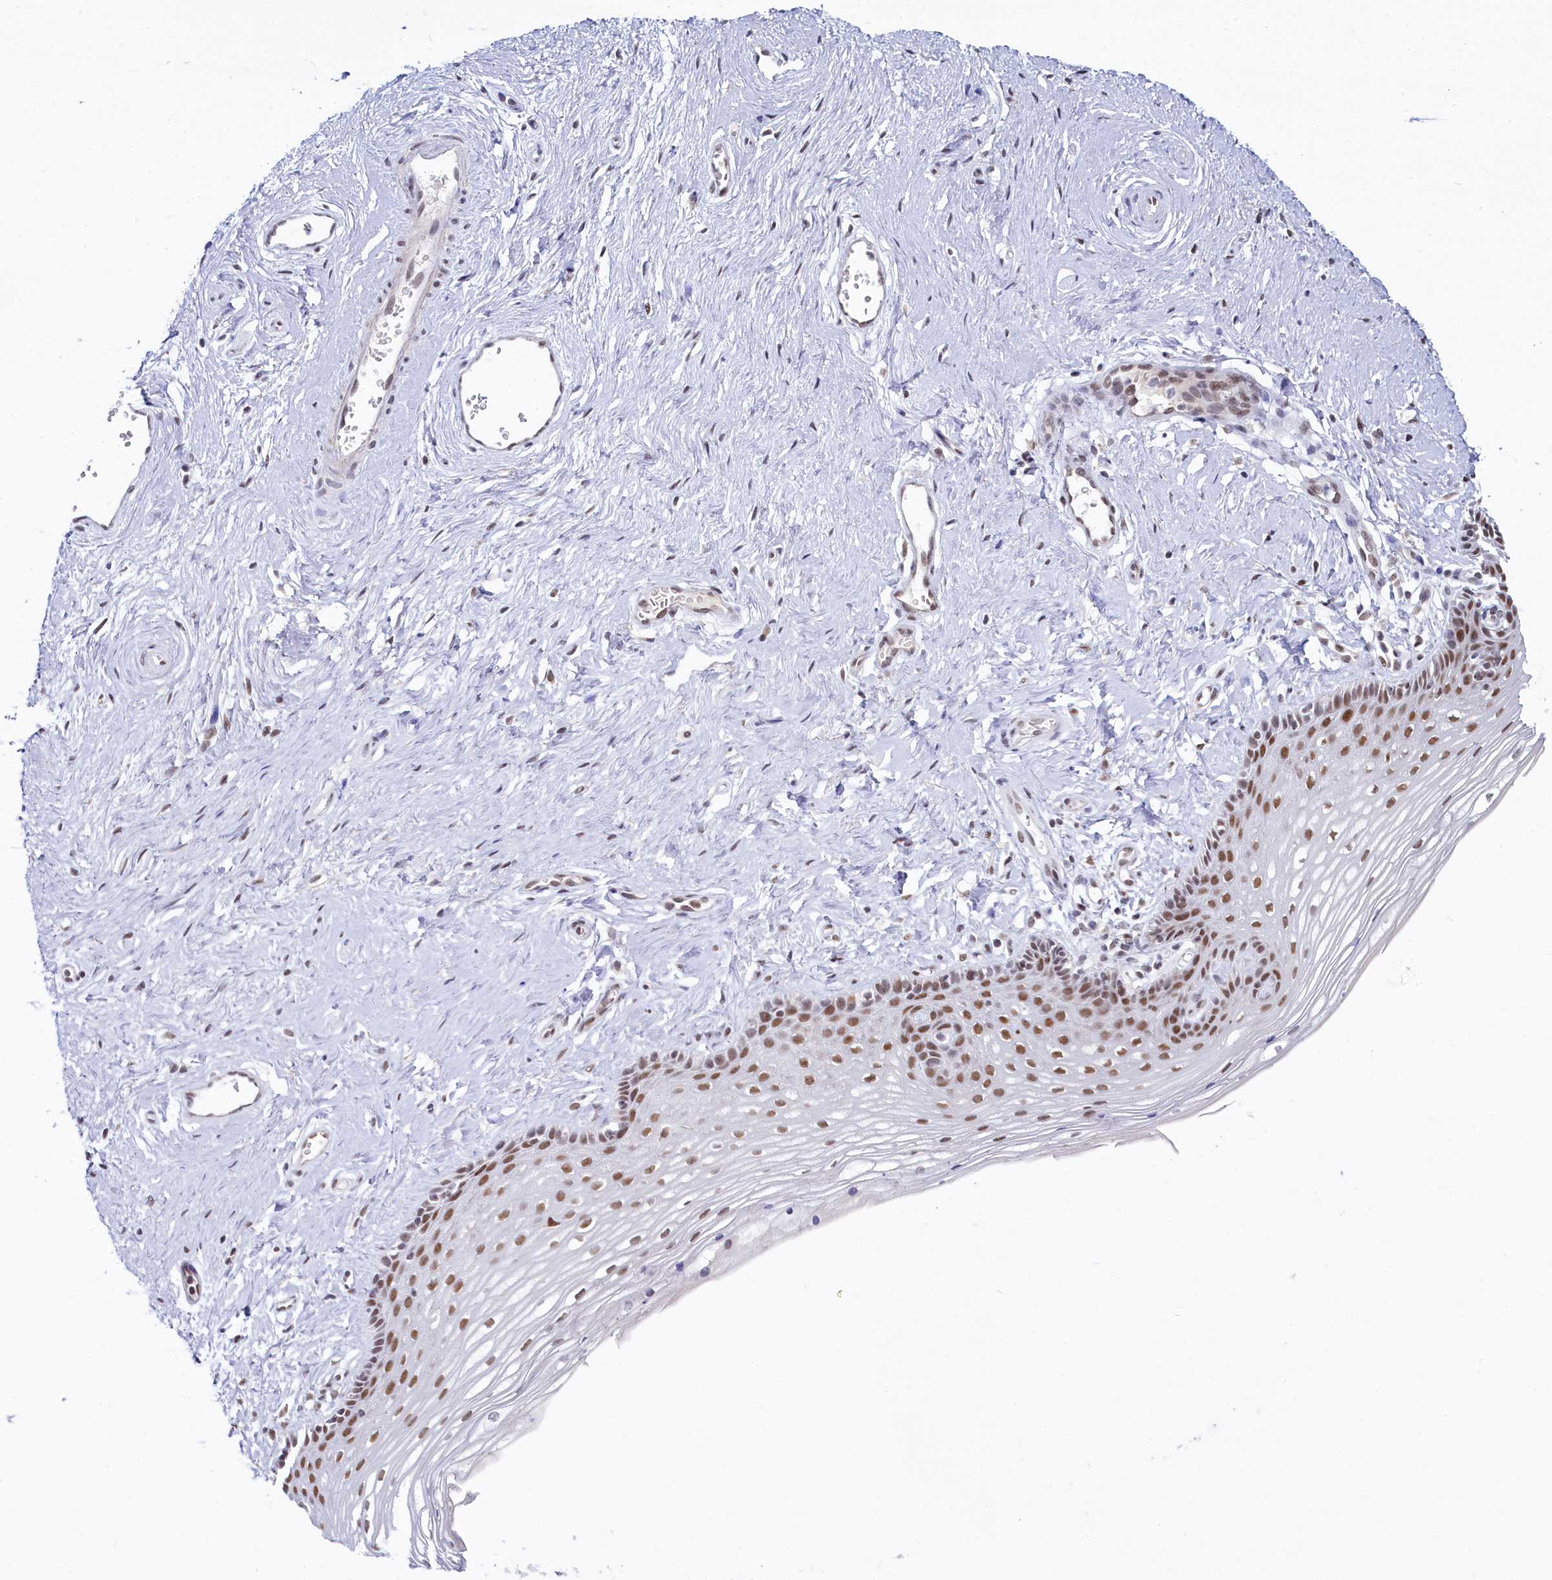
{"staining": {"intensity": "moderate", "quantity": "25%-75%", "location": "nuclear"}, "tissue": "vagina", "cell_type": "Squamous epithelial cells", "image_type": "normal", "snomed": [{"axis": "morphology", "description": "Normal tissue, NOS"}, {"axis": "topography", "description": "Vagina"}], "caption": "Protein staining shows moderate nuclear expression in approximately 25%-75% of squamous epithelial cells in unremarkable vagina. (DAB (3,3'-diaminobenzidine) IHC with brightfield microscopy, high magnification).", "gene": "PPHLN1", "patient": {"sex": "female", "age": 46}}